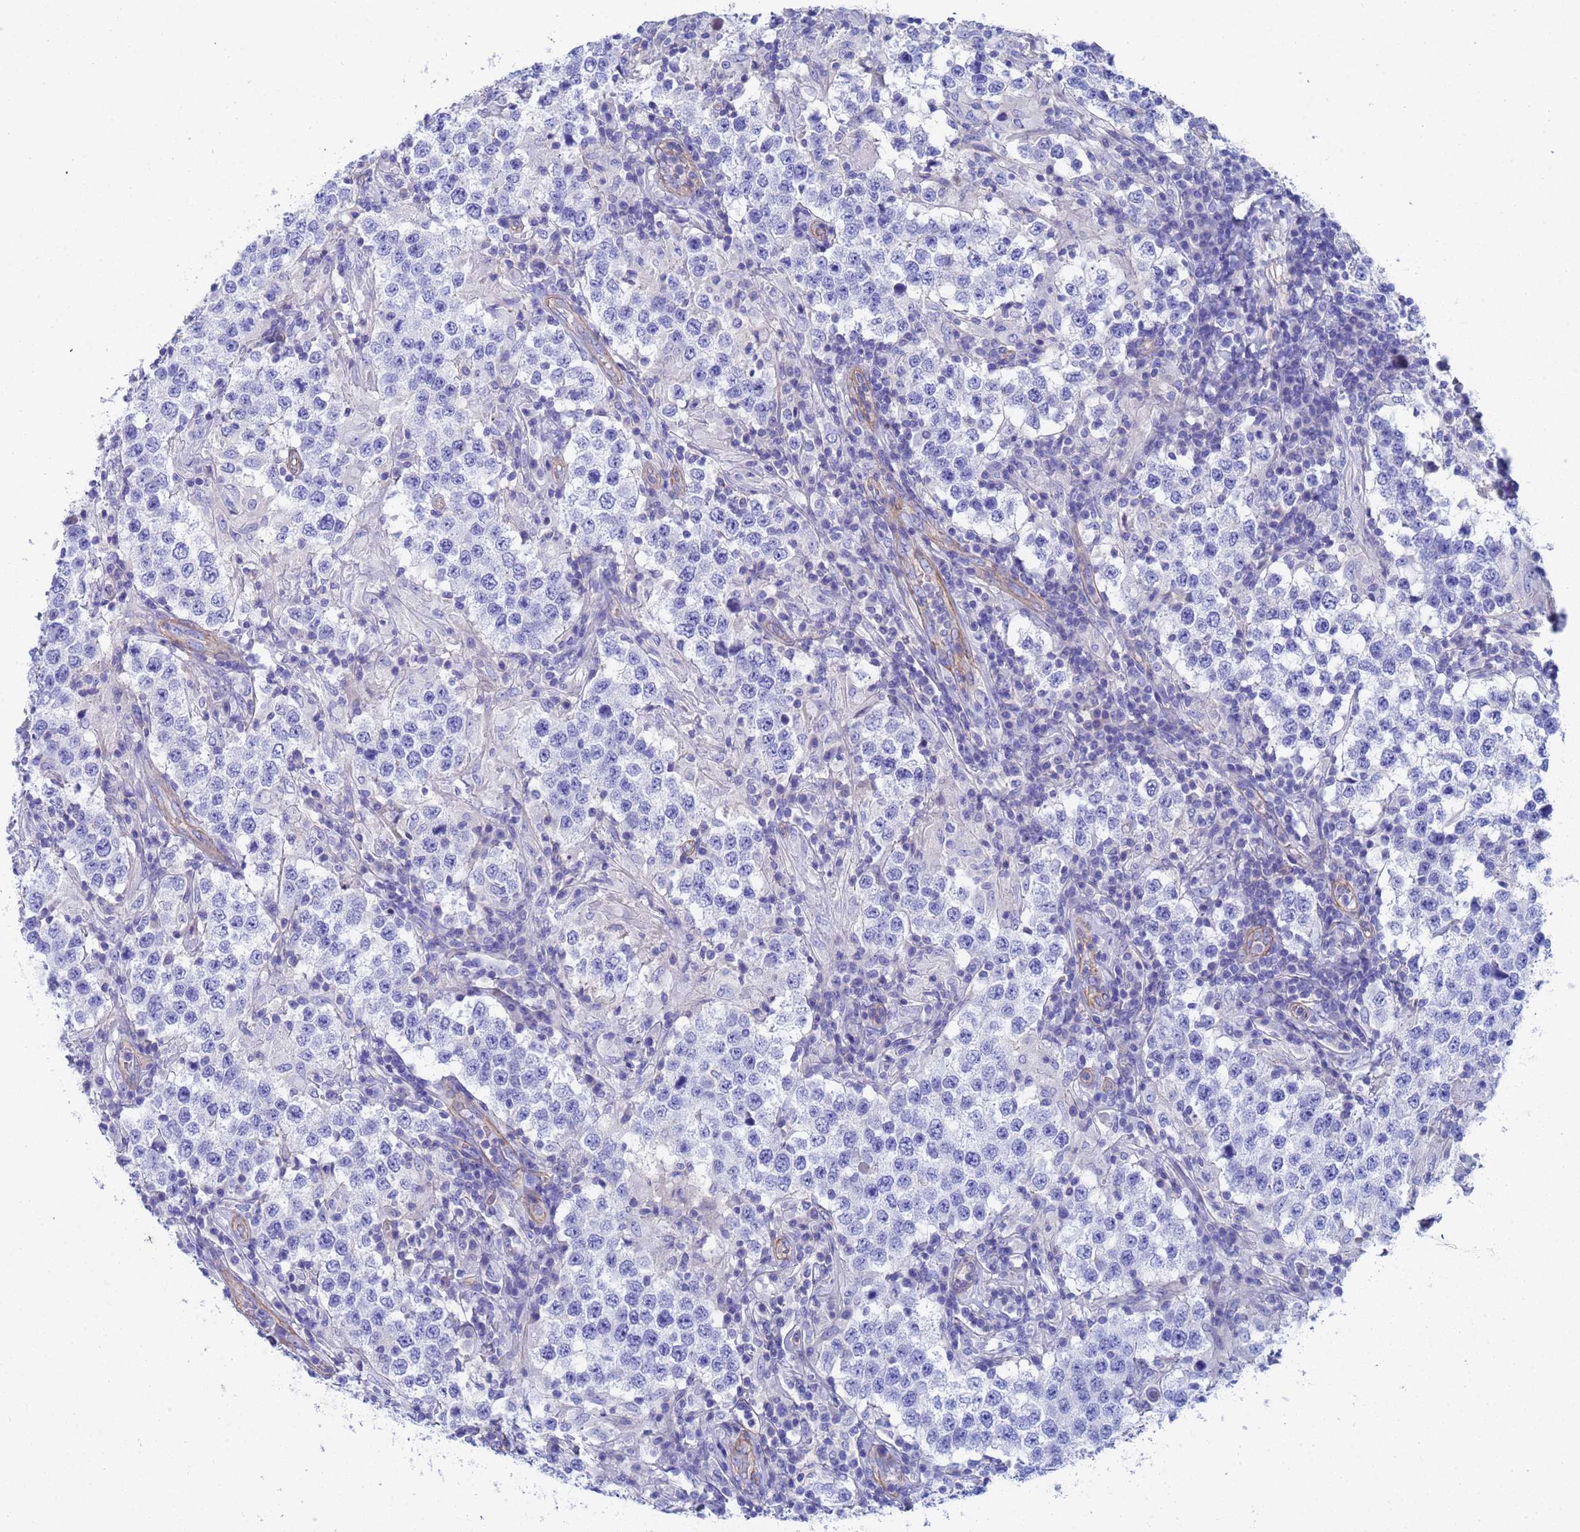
{"staining": {"intensity": "negative", "quantity": "none", "location": "none"}, "tissue": "testis cancer", "cell_type": "Tumor cells", "image_type": "cancer", "snomed": [{"axis": "morphology", "description": "Seminoma, NOS"}, {"axis": "morphology", "description": "Carcinoma, Embryonal, NOS"}, {"axis": "topography", "description": "Testis"}], "caption": "This is a histopathology image of immunohistochemistry (IHC) staining of testis cancer, which shows no staining in tumor cells.", "gene": "CST4", "patient": {"sex": "male", "age": 41}}